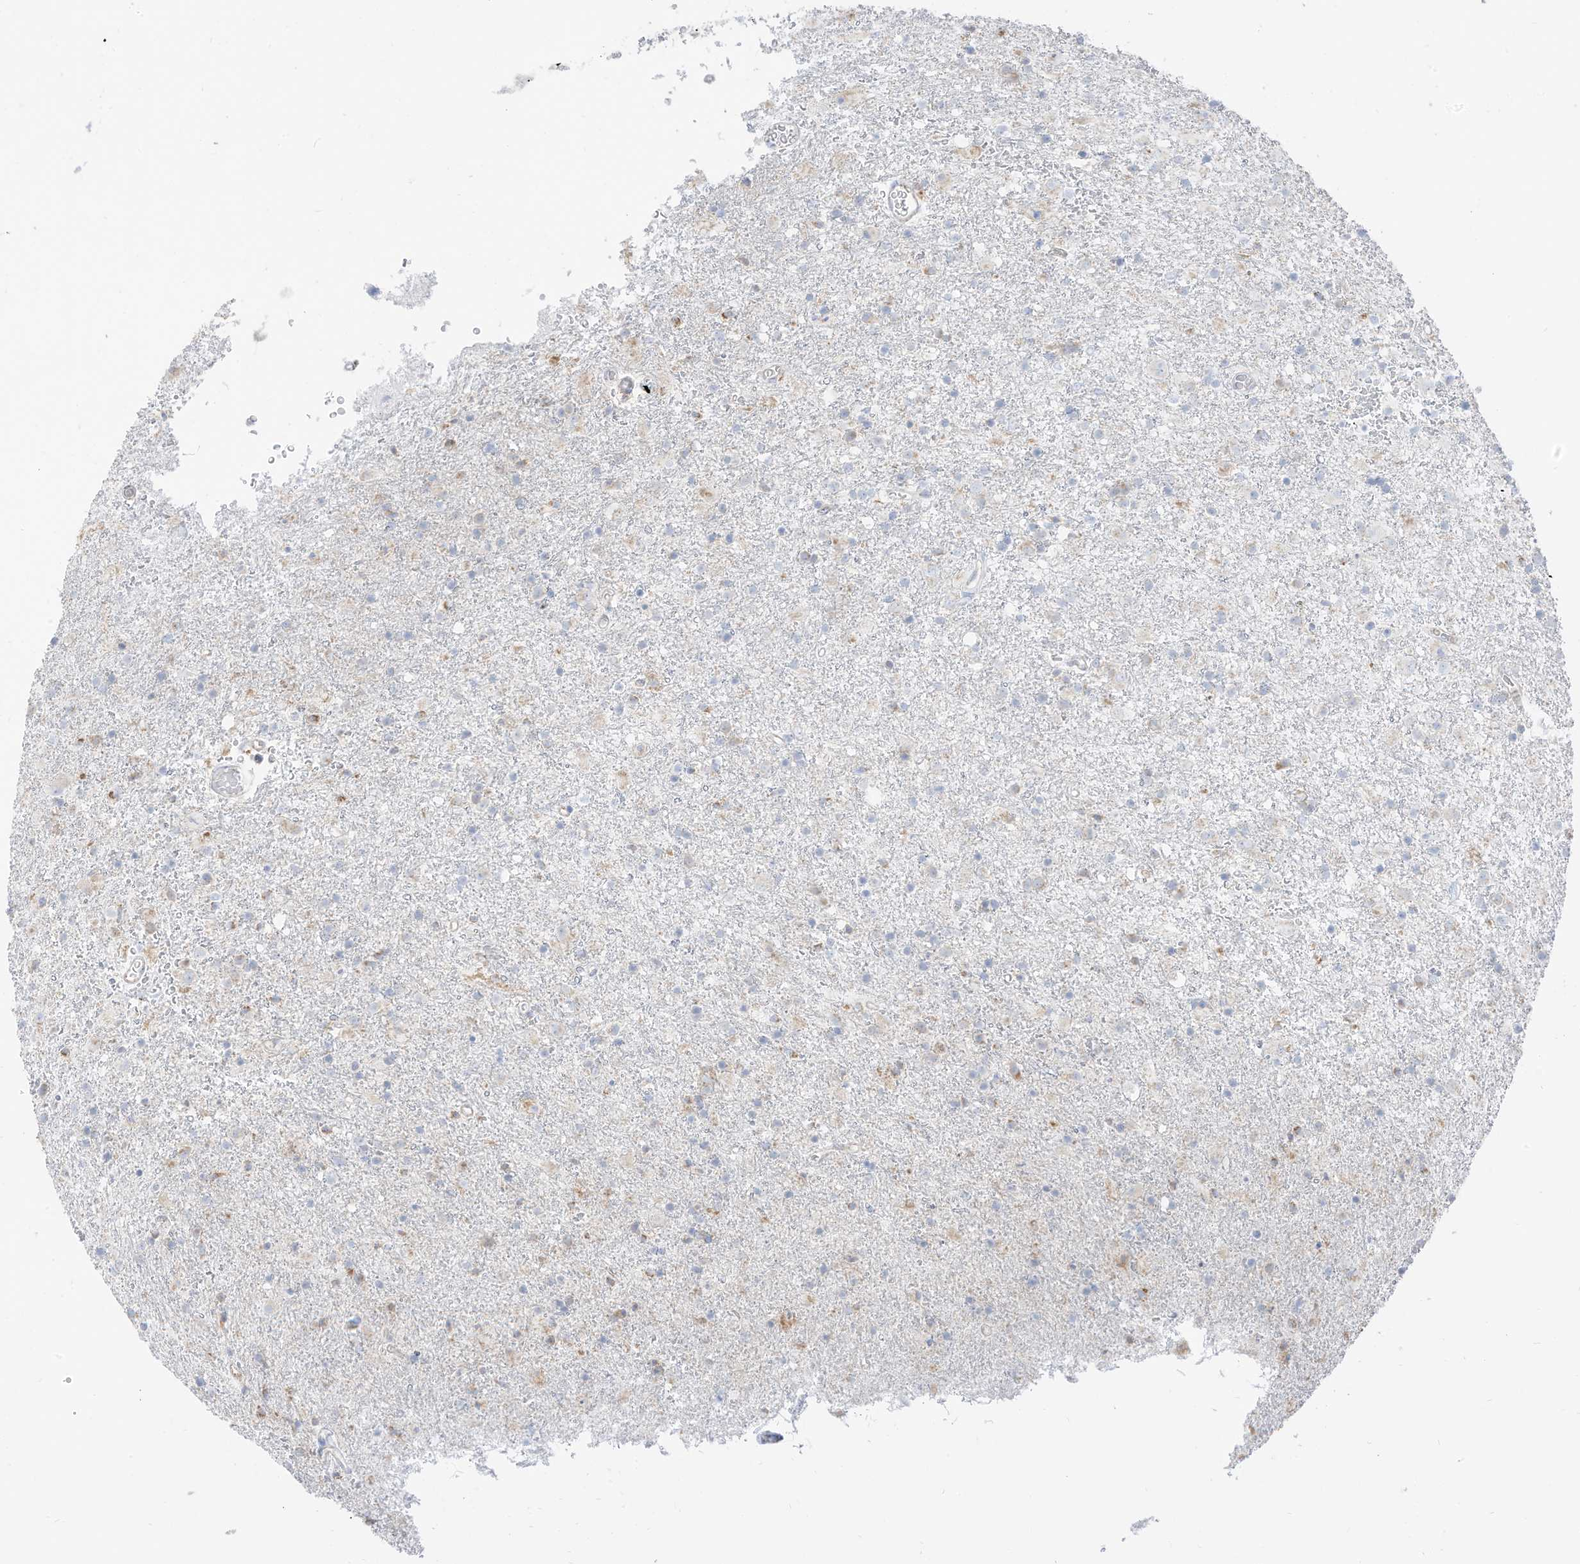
{"staining": {"intensity": "negative", "quantity": "none", "location": "none"}, "tissue": "glioma", "cell_type": "Tumor cells", "image_type": "cancer", "snomed": [{"axis": "morphology", "description": "Glioma, malignant, Low grade"}, {"axis": "topography", "description": "Brain"}], "caption": "Tumor cells show no significant expression in malignant low-grade glioma.", "gene": "ETHE1", "patient": {"sex": "male", "age": 65}}